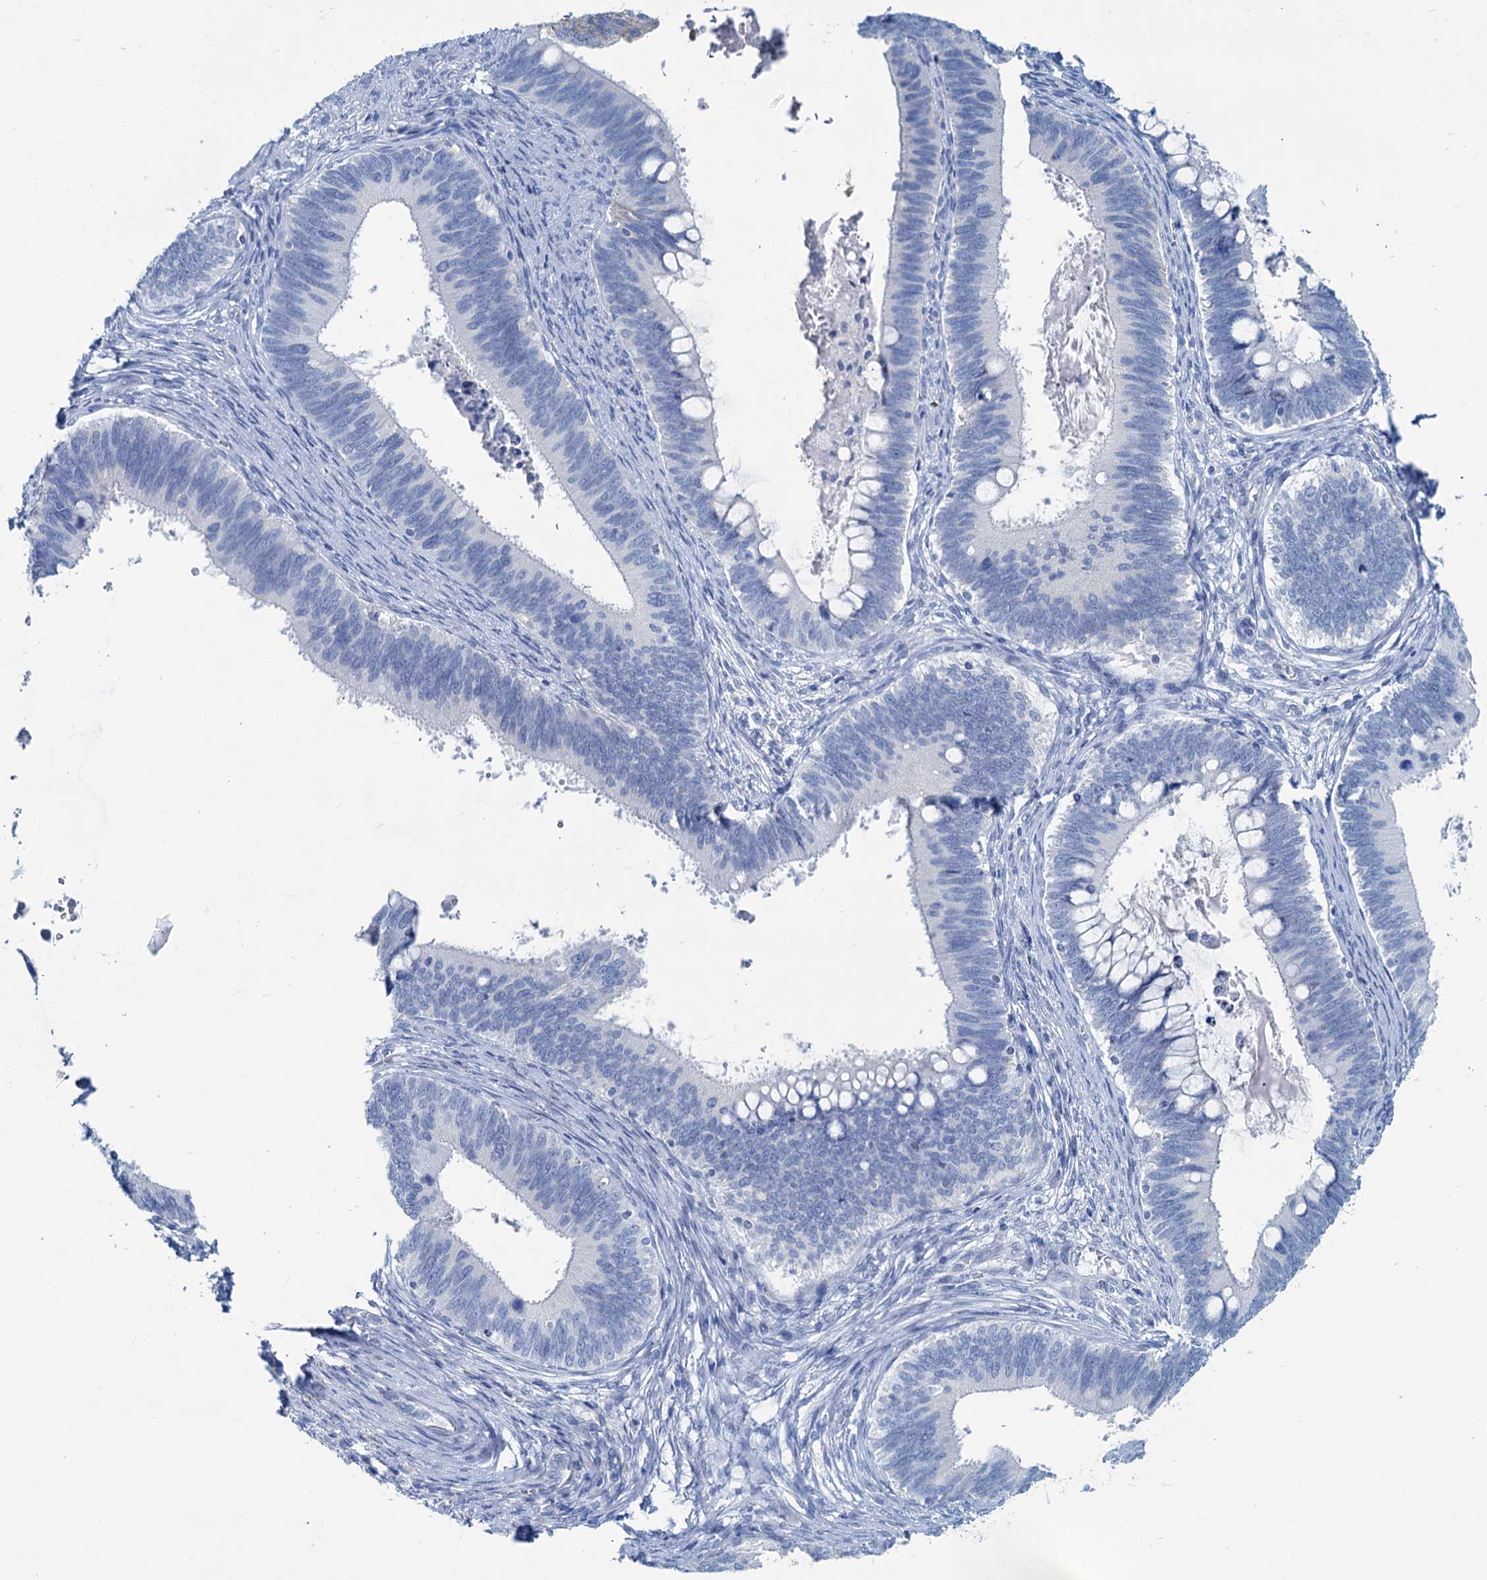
{"staining": {"intensity": "negative", "quantity": "none", "location": "none"}, "tissue": "cervical cancer", "cell_type": "Tumor cells", "image_type": "cancer", "snomed": [{"axis": "morphology", "description": "Adenocarcinoma, NOS"}, {"axis": "topography", "description": "Cervix"}], "caption": "Tumor cells show no significant protein positivity in cervical cancer.", "gene": "SLC1A3", "patient": {"sex": "female", "age": 42}}